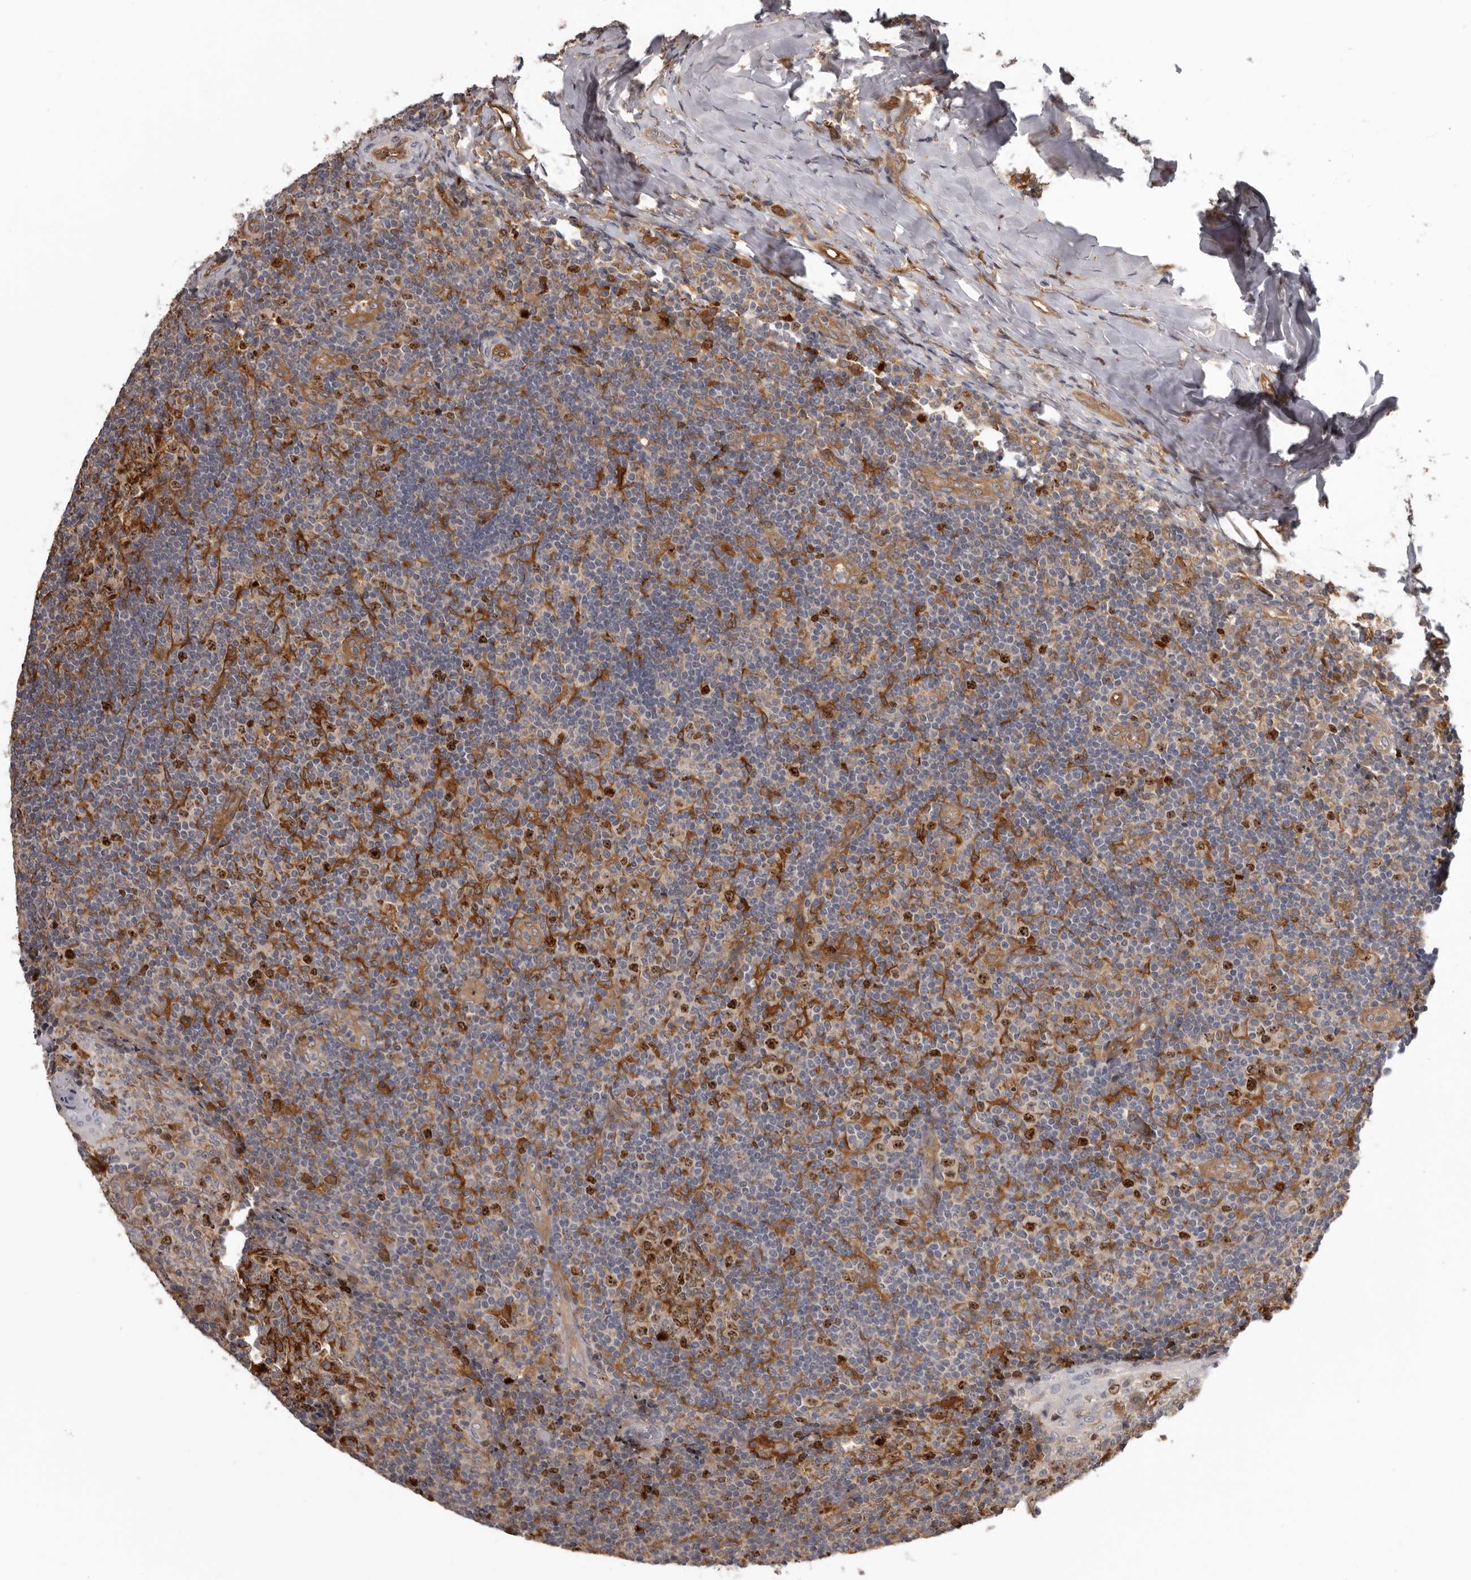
{"staining": {"intensity": "moderate", "quantity": ">75%", "location": "cytoplasmic/membranous,nuclear"}, "tissue": "tonsil", "cell_type": "Germinal center cells", "image_type": "normal", "snomed": [{"axis": "morphology", "description": "Normal tissue, NOS"}, {"axis": "topography", "description": "Tonsil"}], "caption": "This photomicrograph displays benign tonsil stained with immunohistochemistry to label a protein in brown. The cytoplasmic/membranous,nuclear of germinal center cells show moderate positivity for the protein. Nuclei are counter-stained blue.", "gene": "CDCA8", "patient": {"sex": "female", "age": 19}}